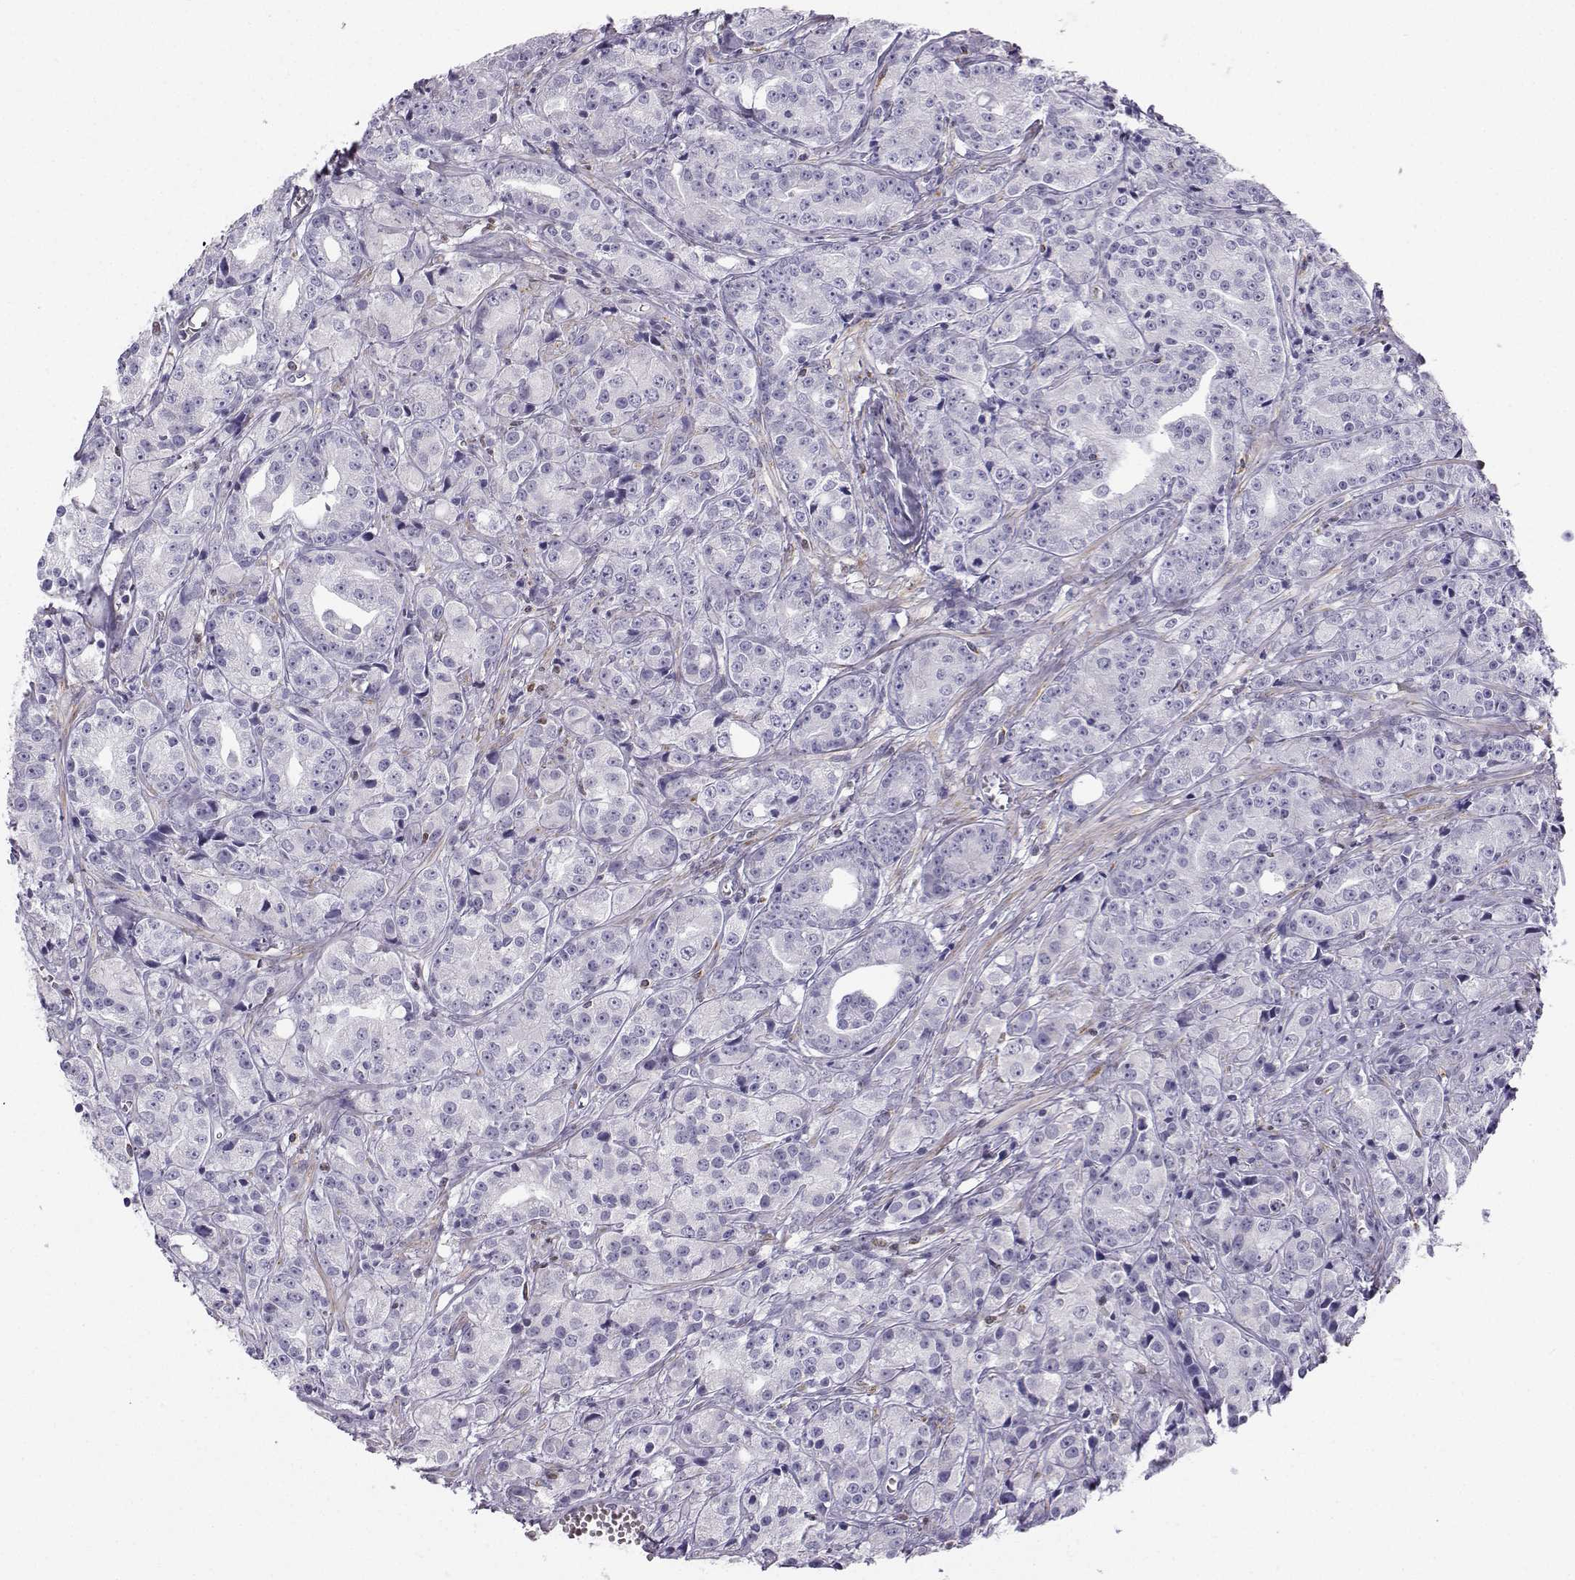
{"staining": {"intensity": "negative", "quantity": "none", "location": "none"}, "tissue": "prostate cancer", "cell_type": "Tumor cells", "image_type": "cancer", "snomed": [{"axis": "morphology", "description": "Adenocarcinoma, Medium grade"}, {"axis": "topography", "description": "Prostate"}], "caption": "A micrograph of human prostate cancer is negative for staining in tumor cells.", "gene": "DCLK3", "patient": {"sex": "male", "age": 74}}